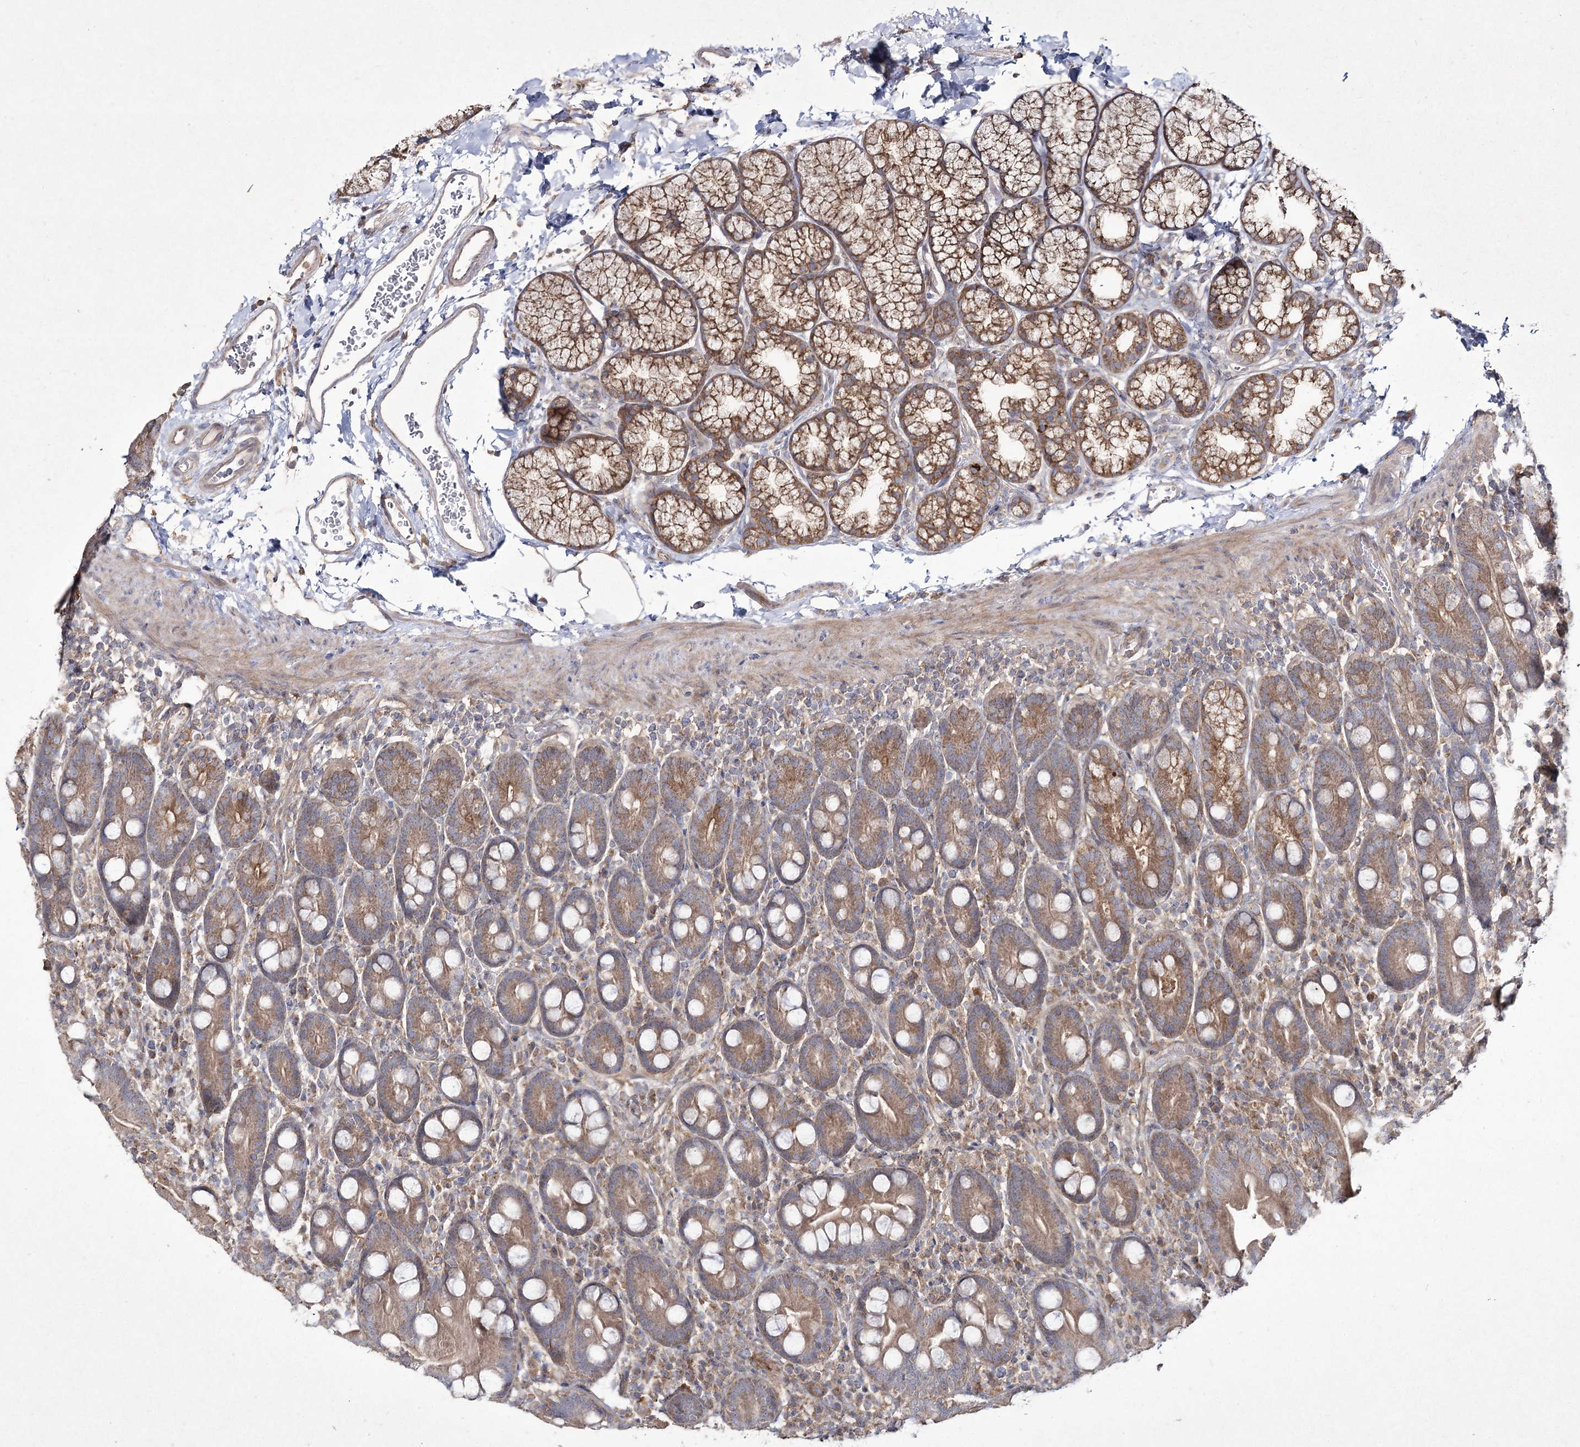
{"staining": {"intensity": "moderate", "quantity": ">75%", "location": "cytoplasmic/membranous"}, "tissue": "duodenum", "cell_type": "Glandular cells", "image_type": "normal", "snomed": [{"axis": "morphology", "description": "Normal tissue, NOS"}, {"axis": "topography", "description": "Duodenum"}], "caption": "Duodenum stained with IHC shows moderate cytoplasmic/membranous positivity in about >75% of glandular cells. The staining is performed using DAB (3,3'-diaminobenzidine) brown chromogen to label protein expression. The nuclei are counter-stained blue using hematoxylin.", "gene": "SH3TC1", "patient": {"sex": "male", "age": 35}}